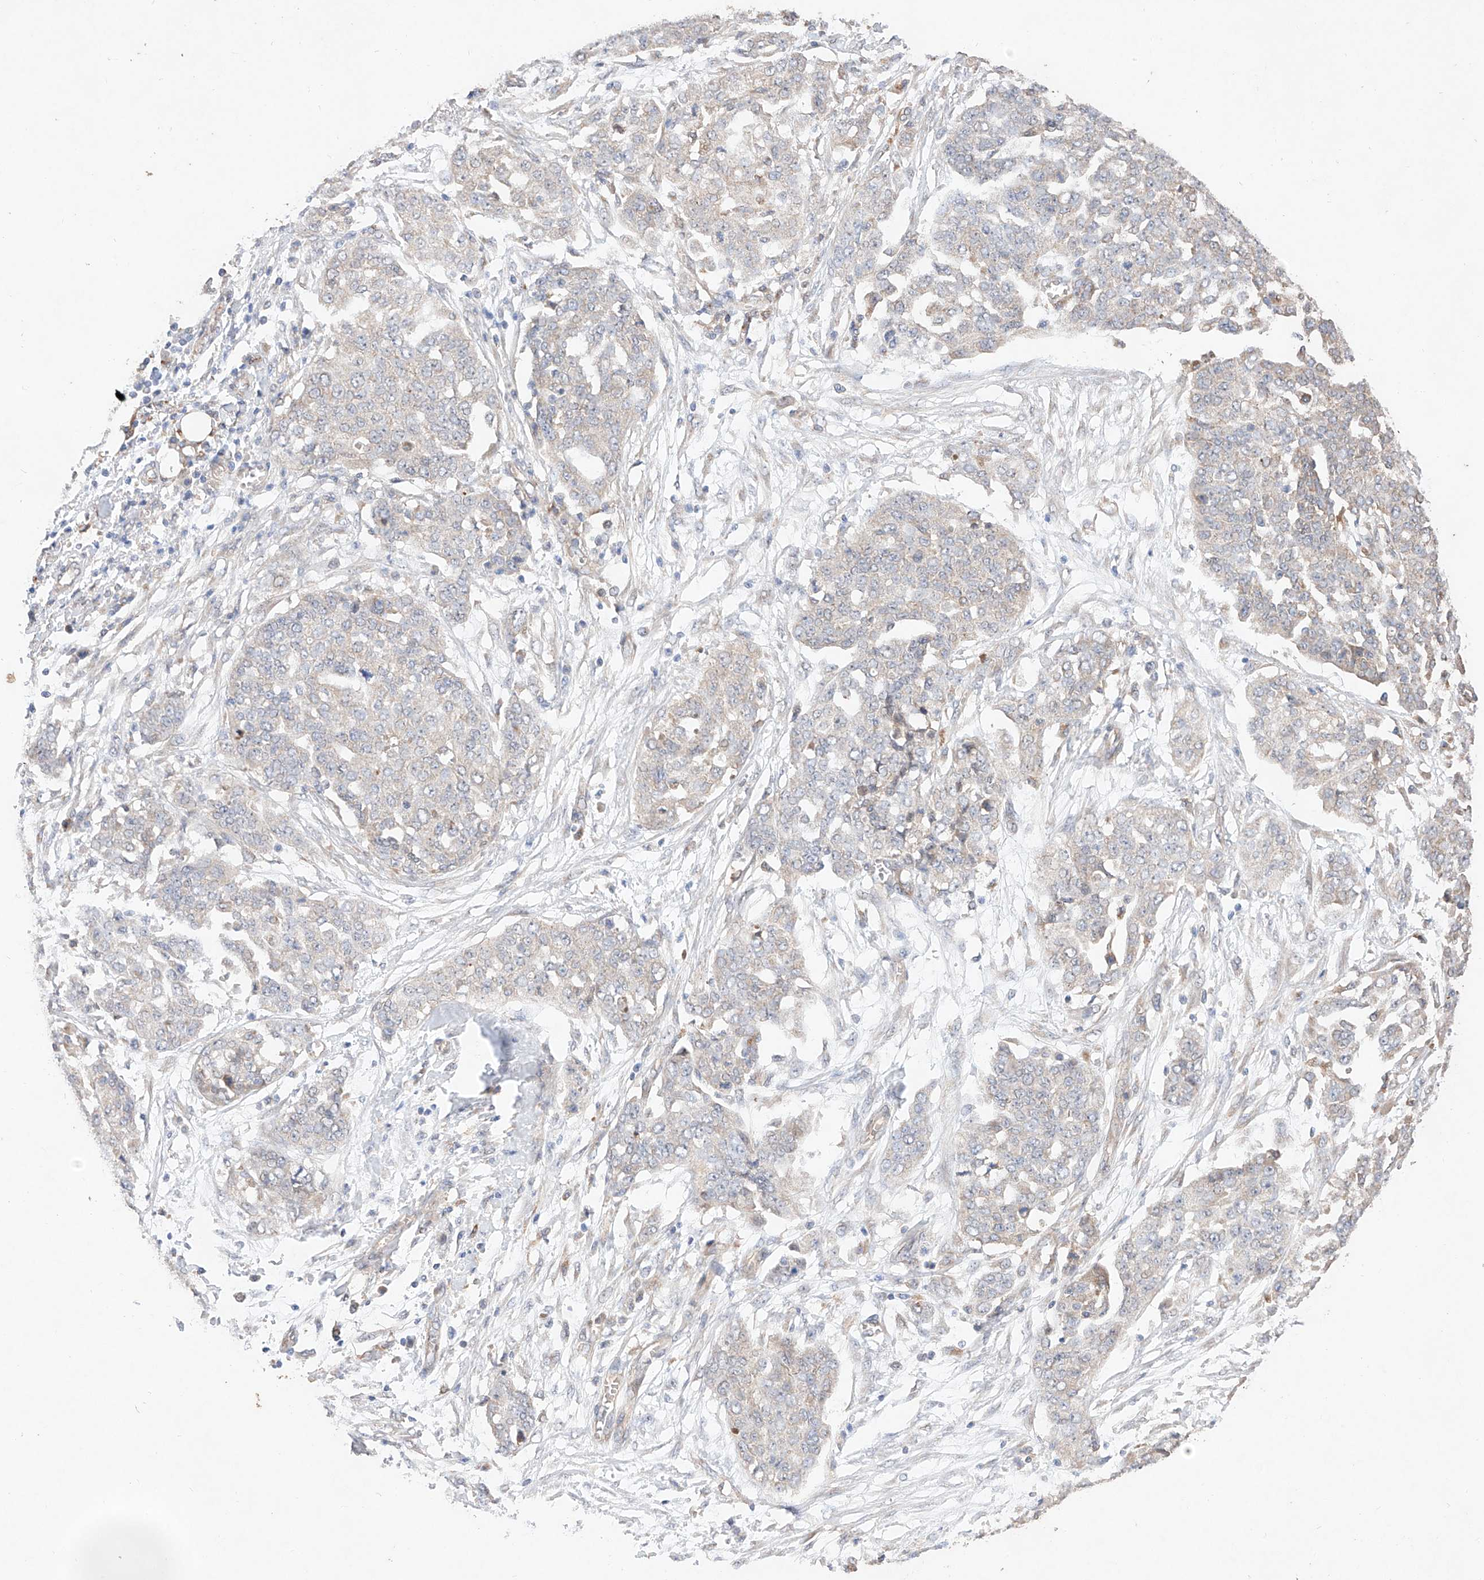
{"staining": {"intensity": "negative", "quantity": "none", "location": "none"}, "tissue": "ovarian cancer", "cell_type": "Tumor cells", "image_type": "cancer", "snomed": [{"axis": "morphology", "description": "Cystadenocarcinoma, serous, NOS"}, {"axis": "topography", "description": "Soft tissue"}, {"axis": "topography", "description": "Ovary"}], "caption": "Micrograph shows no protein staining in tumor cells of serous cystadenocarcinoma (ovarian) tissue.", "gene": "C6orf62", "patient": {"sex": "female", "age": 57}}